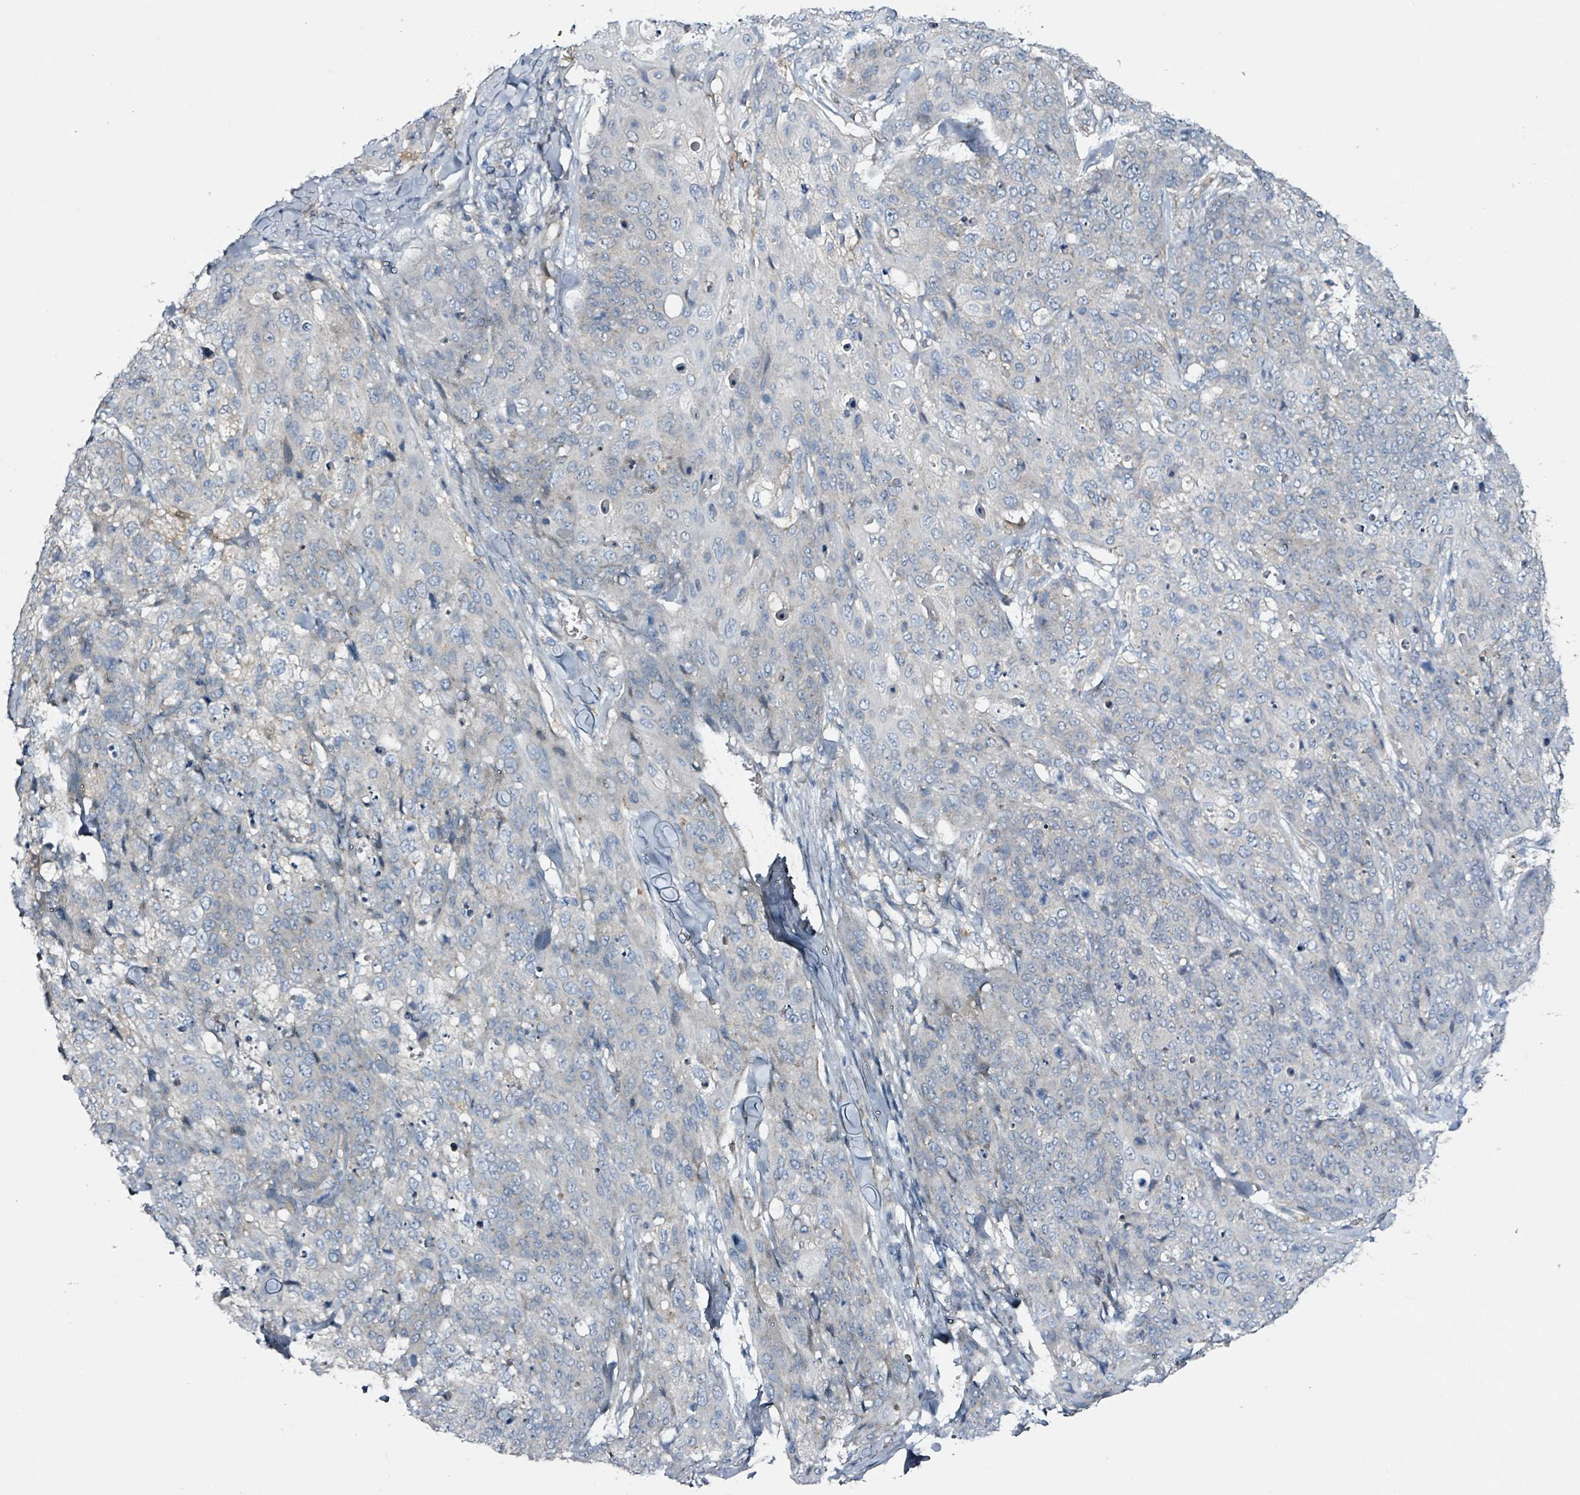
{"staining": {"intensity": "negative", "quantity": "none", "location": "none"}, "tissue": "skin cancer", "cell_type": "Tumor cells", "image_type": "cancer", "snomed": [{"axis": "morphology", "description": "Squamous cell carcinoma, NOS"}, {"axis": "topography", "description": "Skin"}, {"axis": "topography", "description": "Vulva"}], "caption": "IHC of human skin cancer displays no staining in tumor cells.", "gene": "B3GAT3", "patient": {"sex": "female", "age": 85}}